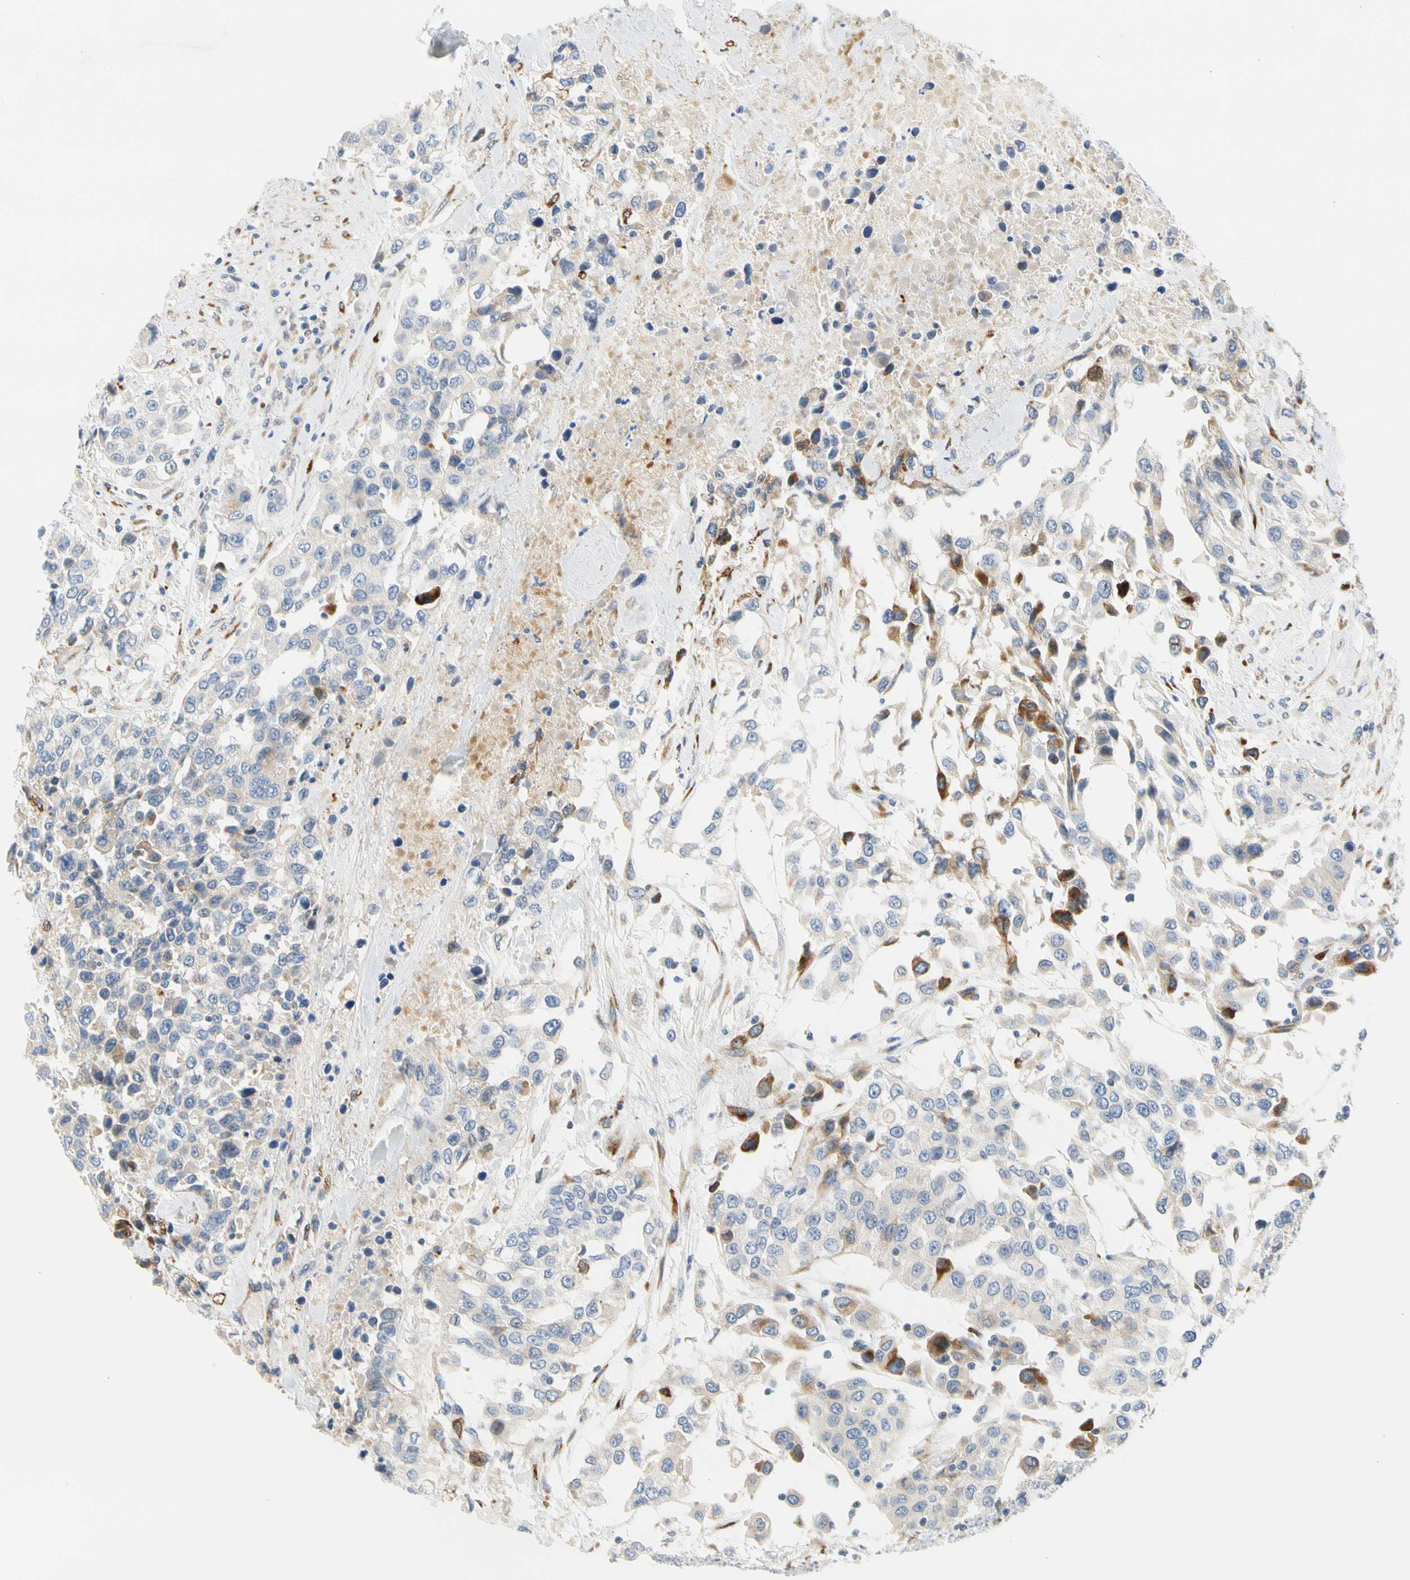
{"staining": {"intensity": "negative", "quantity": "none", "location": "none"}, "tissue": "urothelial cancer", "cell_type": "Tumor cells", "image_type": "cancer", "snomed": [{"axis": "morphology", "description": "Urothelial carcinoma, High grade"}, {"axis": "topography", "description": "Urinary bladder"}], "caption": "Immunohistochemistry micrograph of neoplastic tissue: urothelial cancer stained with DAB (3,3'-diaminobenzidine) displays no significant protein expression in tumor cells. The staining is performed using DAB (3,3'-diaminobenzidine) brown chromogen with nuclei counter-stained in using hematoxylin.", "gene": "ZNF236", "patient": {"sex": "female", "age": 80}}